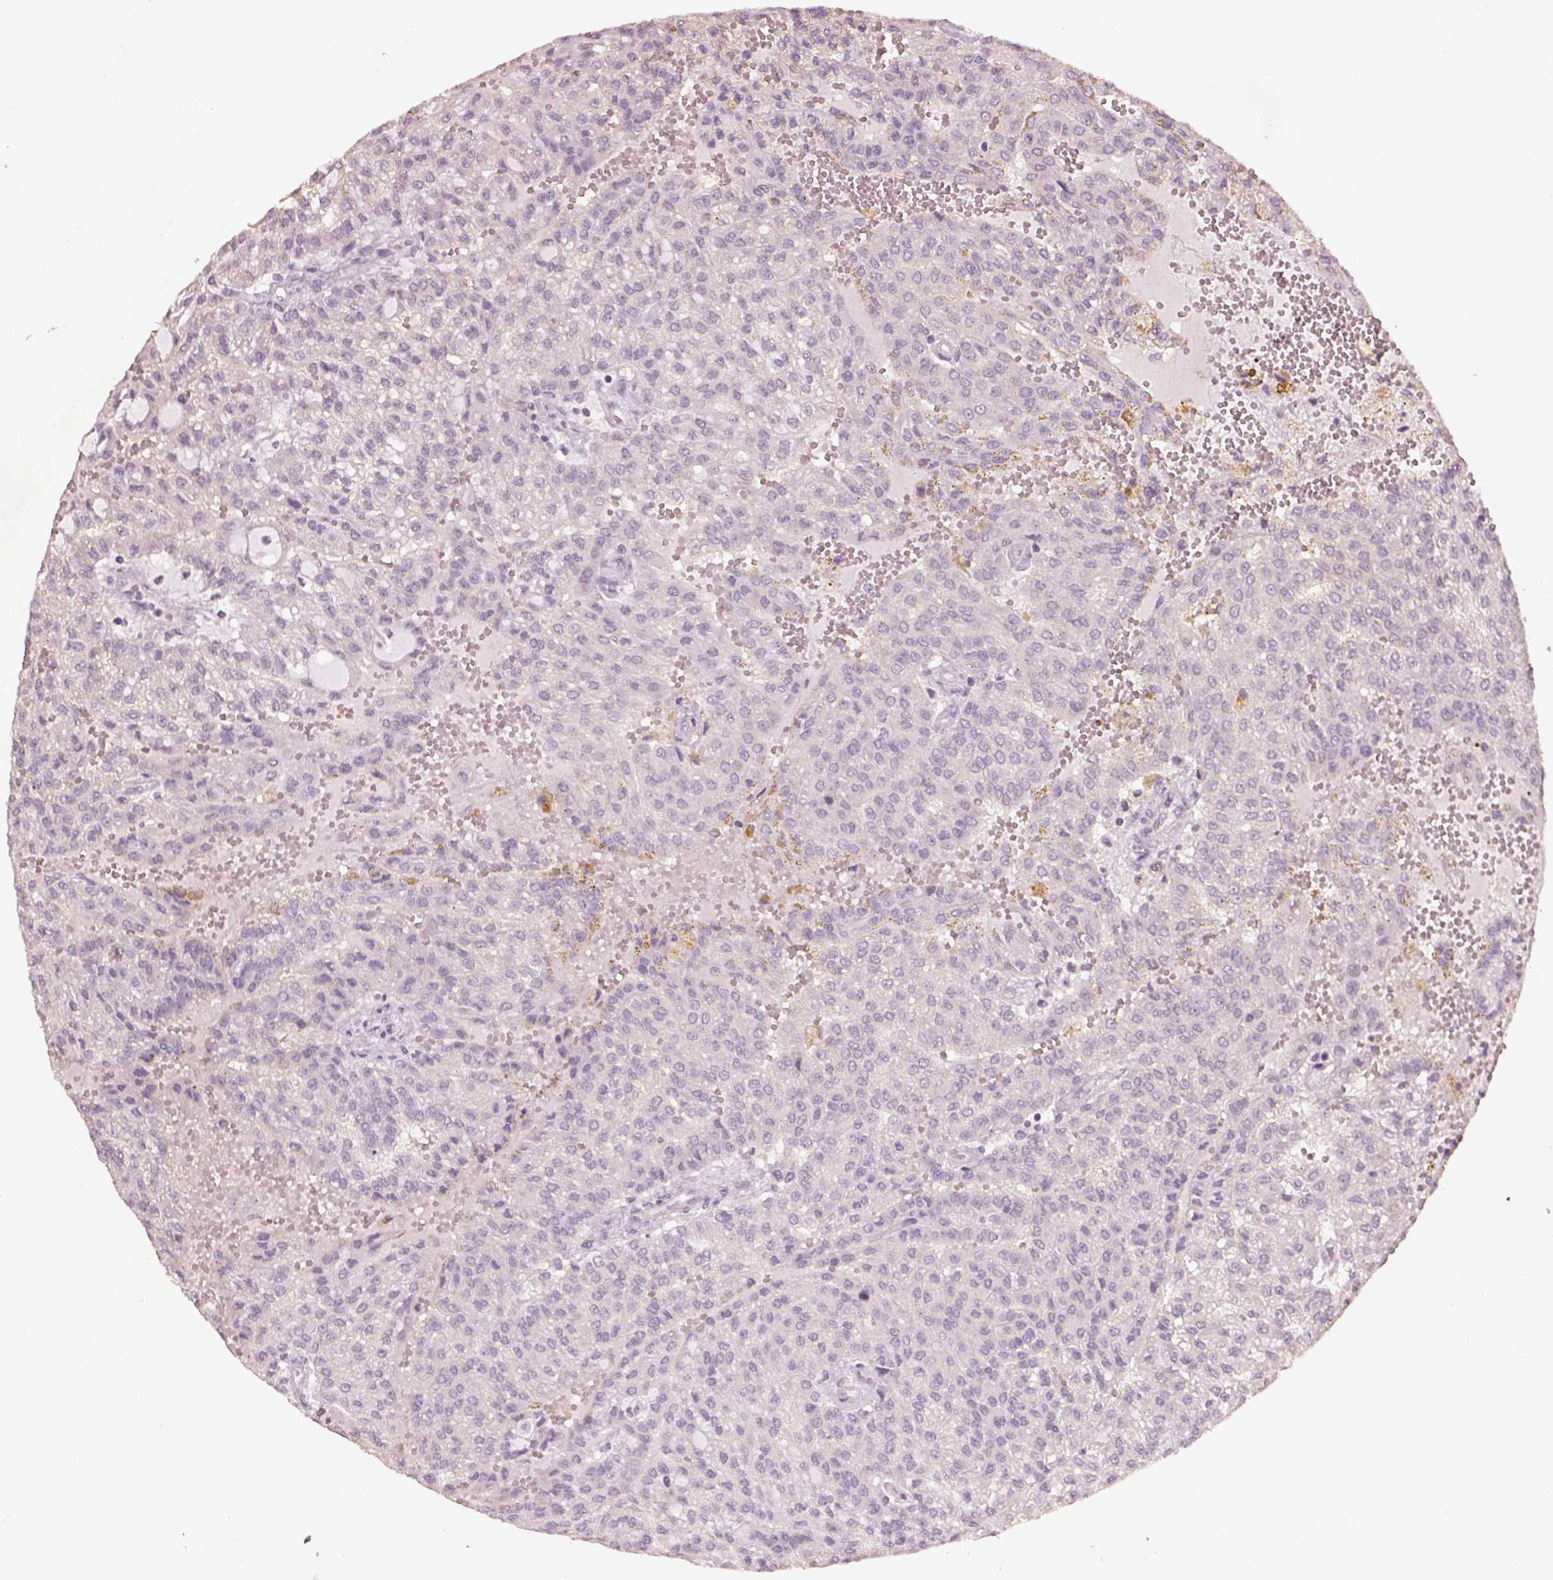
{"staining": {"intensity": "negative", "quantity": "none", "location": "none"}, "tissue": "renal cancer", "cell_type": "Tumor cells", "image_type": "cancer", "snomed": [{"axis": "morphology", "description": "Adenocarcinoma, NOS"}, {"axis": "topography", "description": "Kidney"}], "caption": "Immunohistochemistry of human renal cancer (adenocarcinoma) exhibits no staining in tumor cells. (DAB (3,3'-diaminobenzidine) IHC with hematoxylin counter stain).", "gene": "GDNF", "patient": {"sex": "male", "age": 63}}